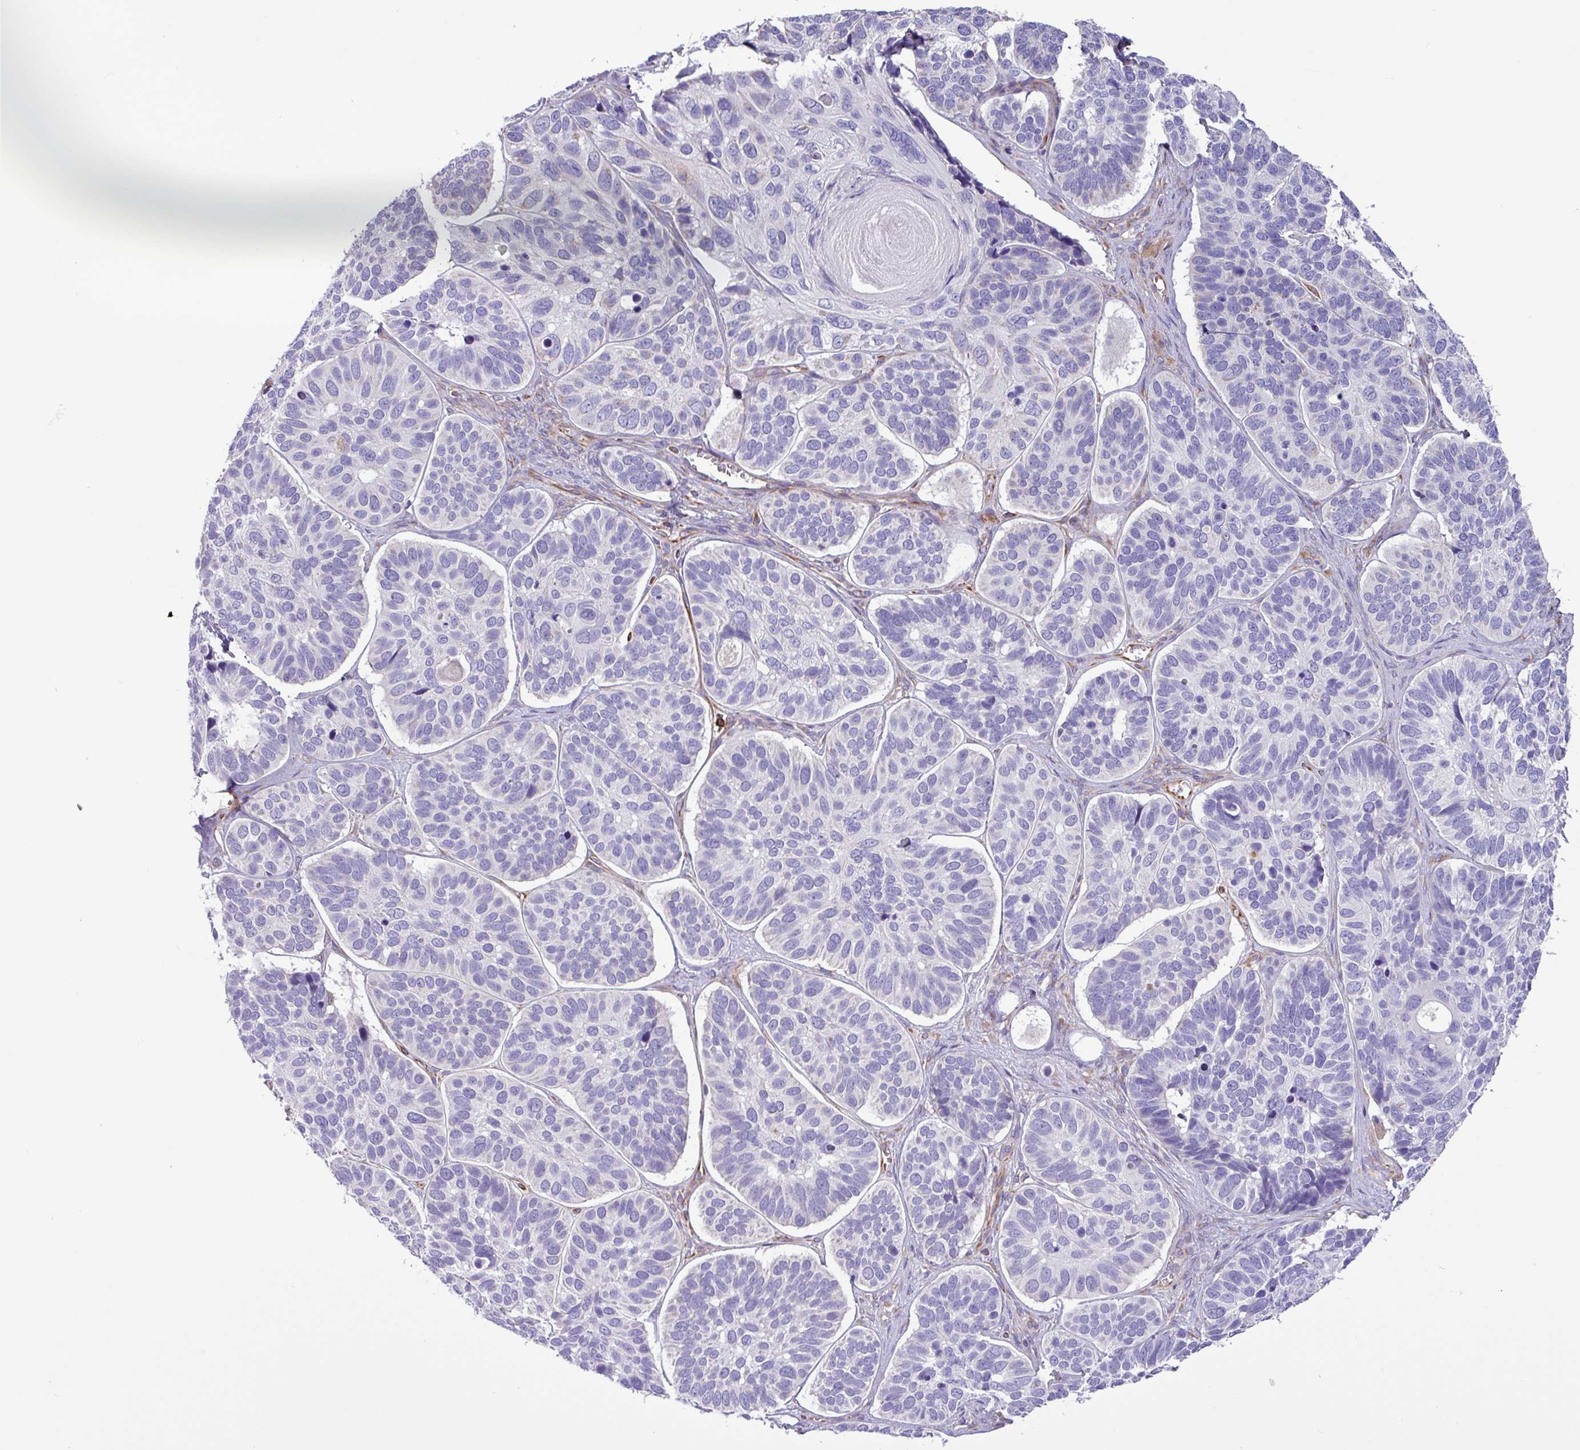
{"staining": {"intensity": "negative", "quantity": "none", "location": "none"}, "tissue": "skin cancer", "cell_type": "Tumor cells", "image_type": "cancer", "snomed": [{"axis": "morphology", "description": "Basal cell carcinoma"}, {"axis": "topography", "description": "Skin"}], "caption": "Protein analysis of skin basal cell carcinoma exhibits no significant expression in tumor cells.", "gene": "MRM2", "patient": {"sex": "male", "age": 62}}